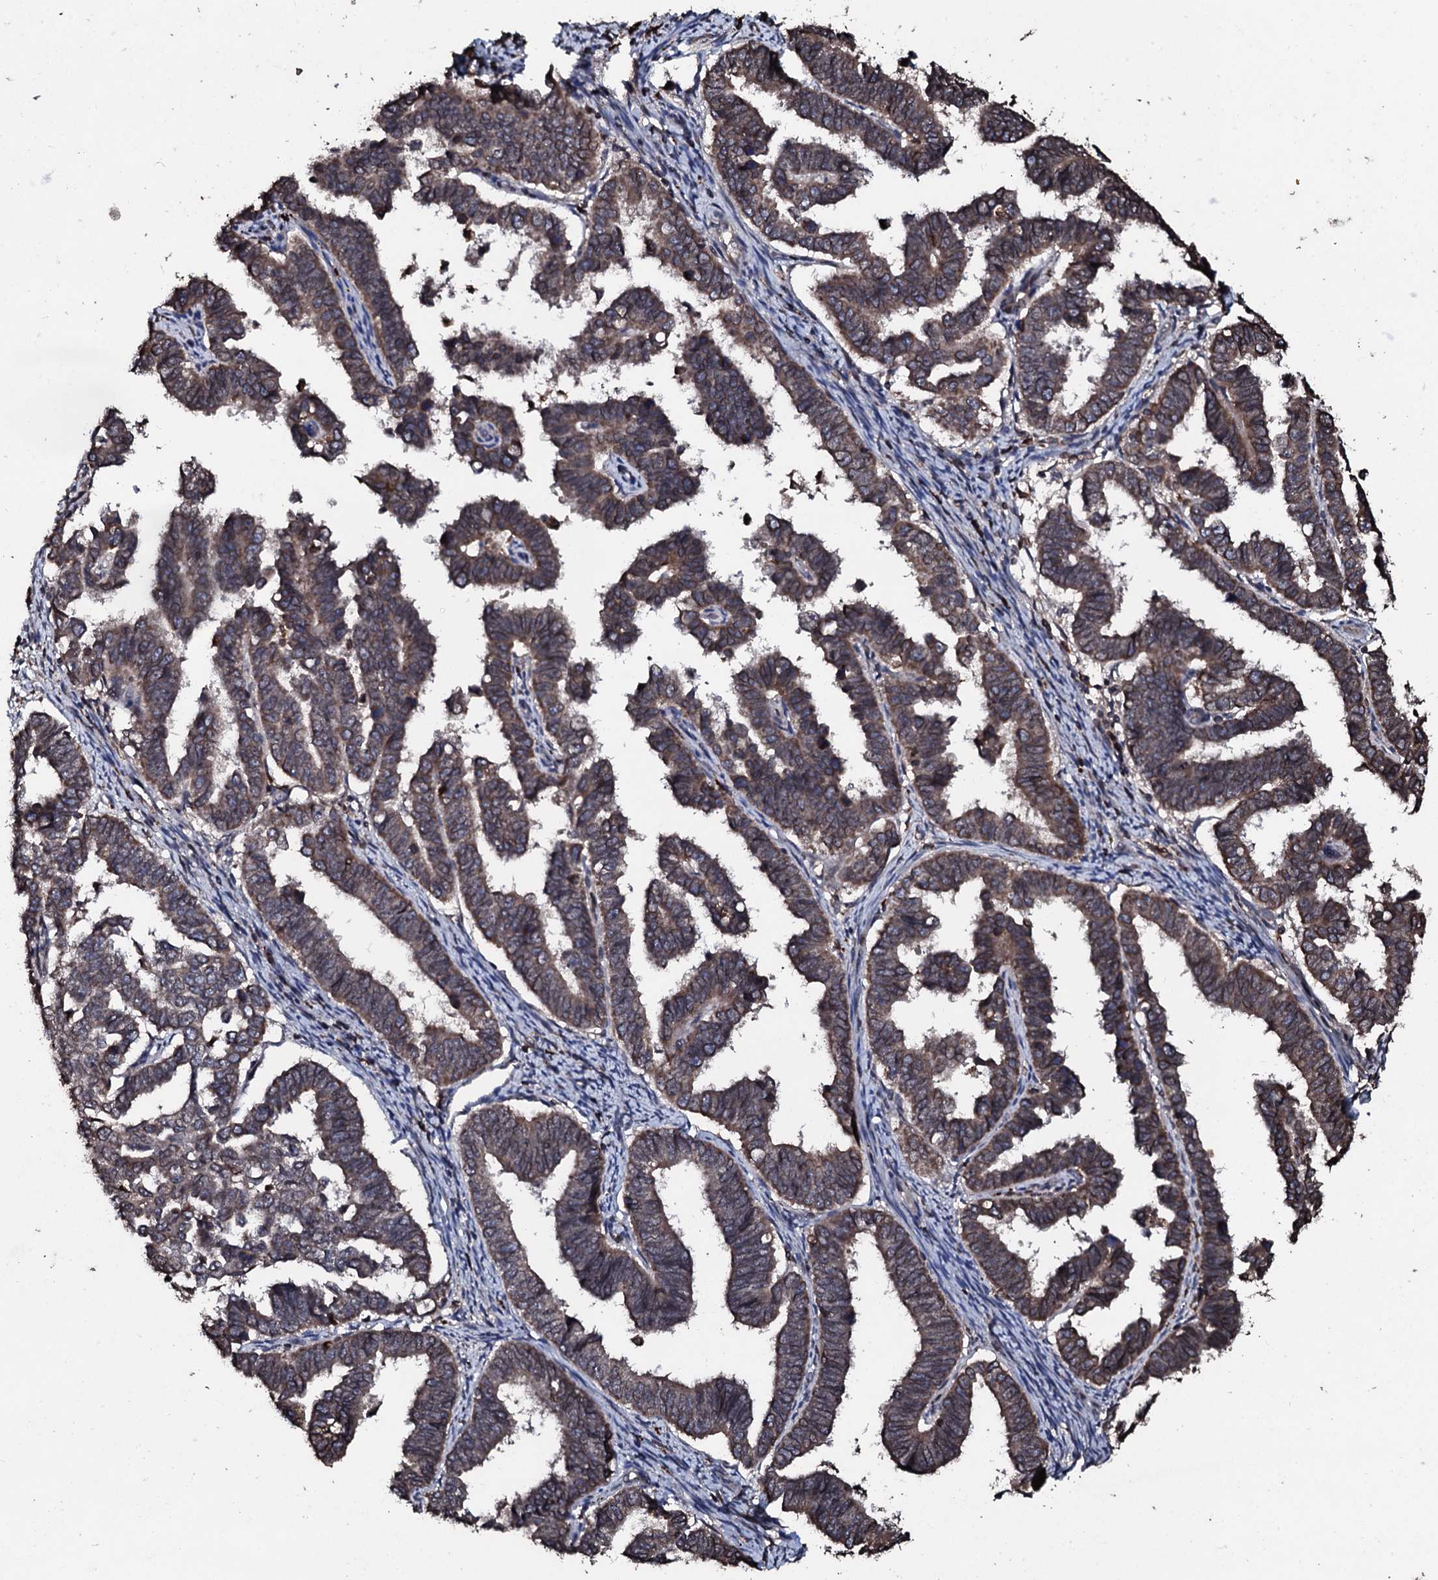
{"staining": {"intensity": "moderate", "quantity": ">75%", "location": "cytoplasmic/membranous"}, "tissue": "endometrial cancer", "cell_type": "Tumor cells", "image_type": "cancer", "snomed": [{"axis": "morphology", "description": "Adenocarcinoma, NOS"}, {"axis": "topography", "description": "Endometrium"}], "caption": "Human endometrial cancer stained with a protein marker shows moderate staining in tumor cells.", "gene": "SDHAF2", "patient": {"sex": "female", "age": 75}}